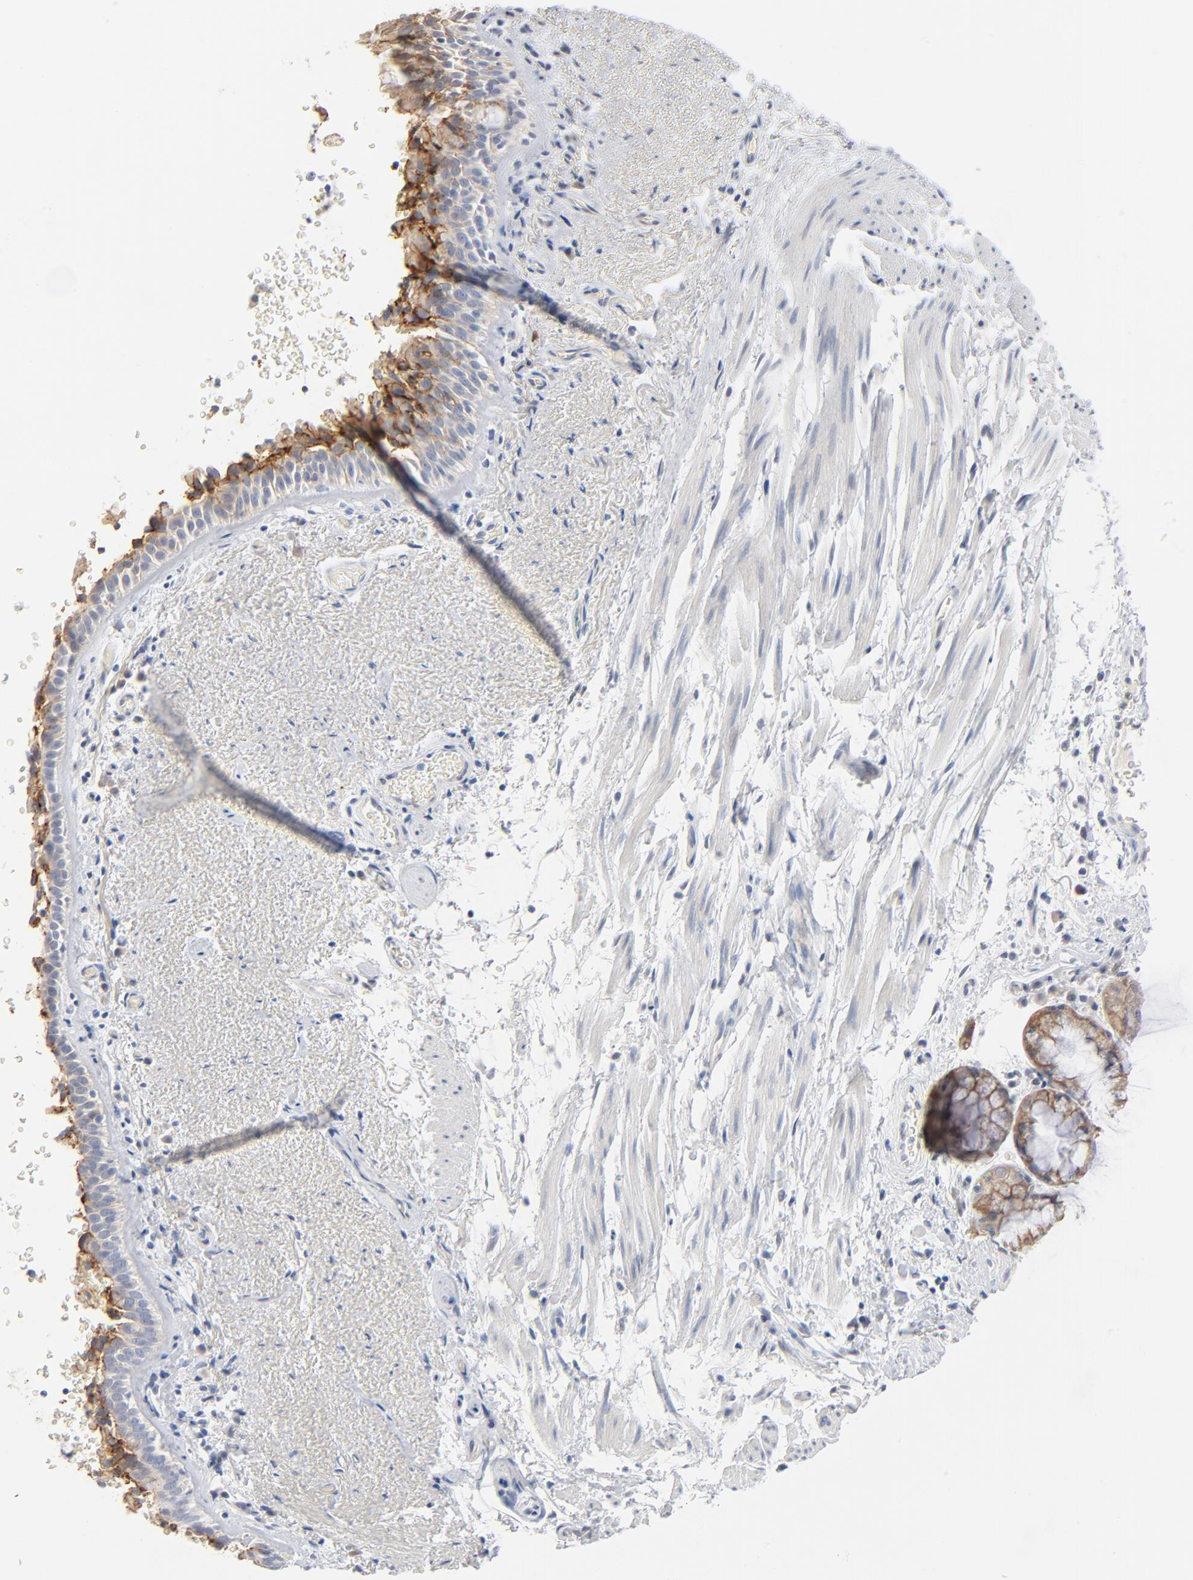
{"staining": {"intensity": "weak", "quantity": ">75%", "location": "cytoplasmic/membranous"}, "tissue": "bronchus", "cell_type": "Respiratory epithelial cells", "image_type": "normal", "snomed": [{"axis": "morphology", "description": "Normal tissue, NOS"}, {"axis": "topography", "description": "Bronchus"}], "caption": "Bronchus stained with IHC displays weak cytoplasmic/membranous expression in about >75% of respiratory epithelial cells. The protein of interest is stained brown, and the nuclei are stained in blue (DAB IHC with brightfield microscopy, high magnification).", "gene": "EPCAM", "patient": {"sex": "female", "age": 54}}